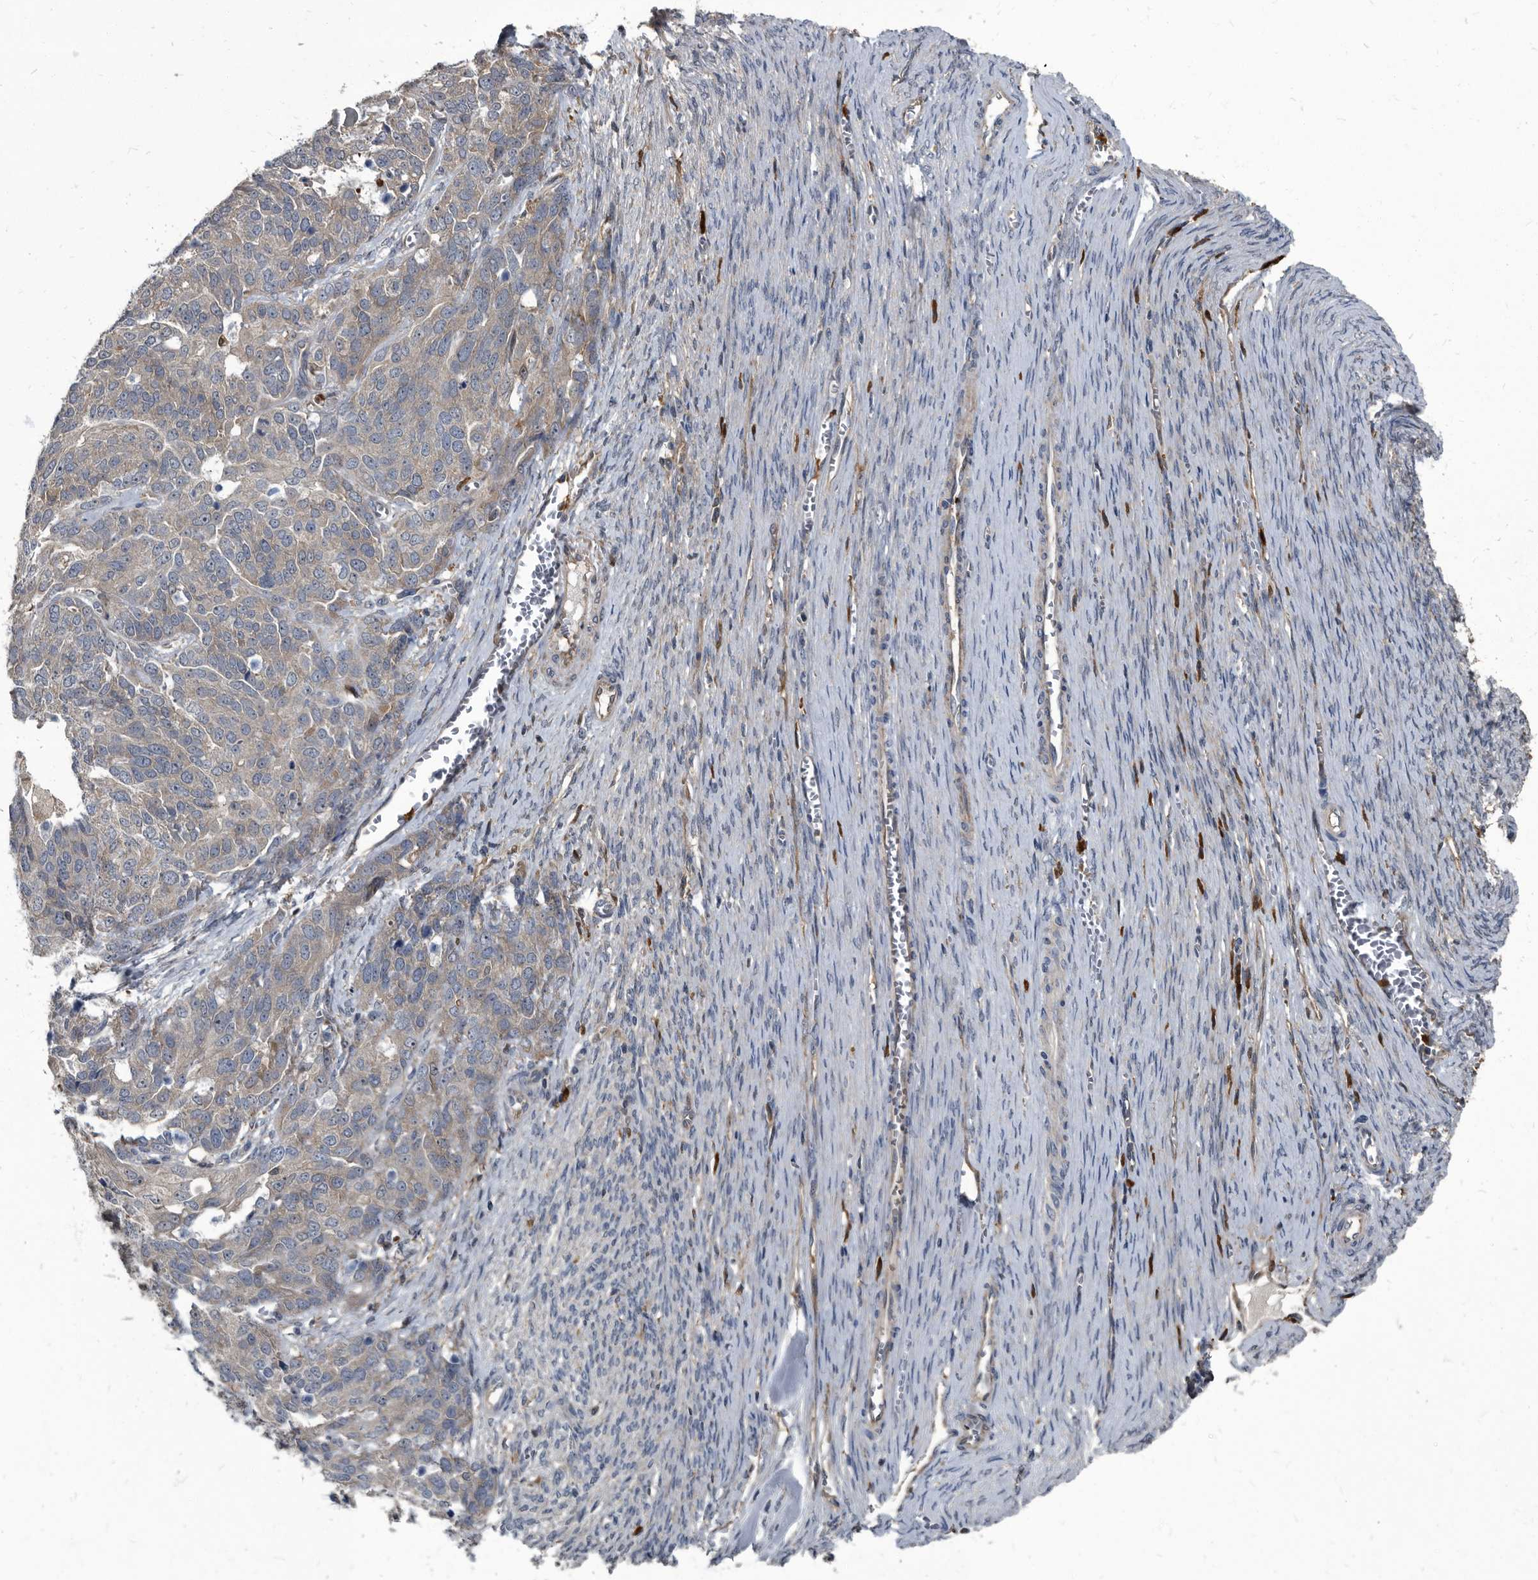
{"staining": {"intensity": "weak", "quantity": "<25%", "location": "cytoplasmic/membranous"}, "tissue": "ovarian cancer", "cell_type": "Tumor cells", "image_type": "cancer", "snomed": [{"axis": "morphology", "description": "Cystadenocarcinoma, serous, NOS"}, {"axis": "topography", "description": "Ovary"}], "caption": "Tumor cells show no significant positivity in serous cystadenocarcinoma (ovarian).", "gene": "CDV3", "patient": {"sex": "female", "age": 44}}